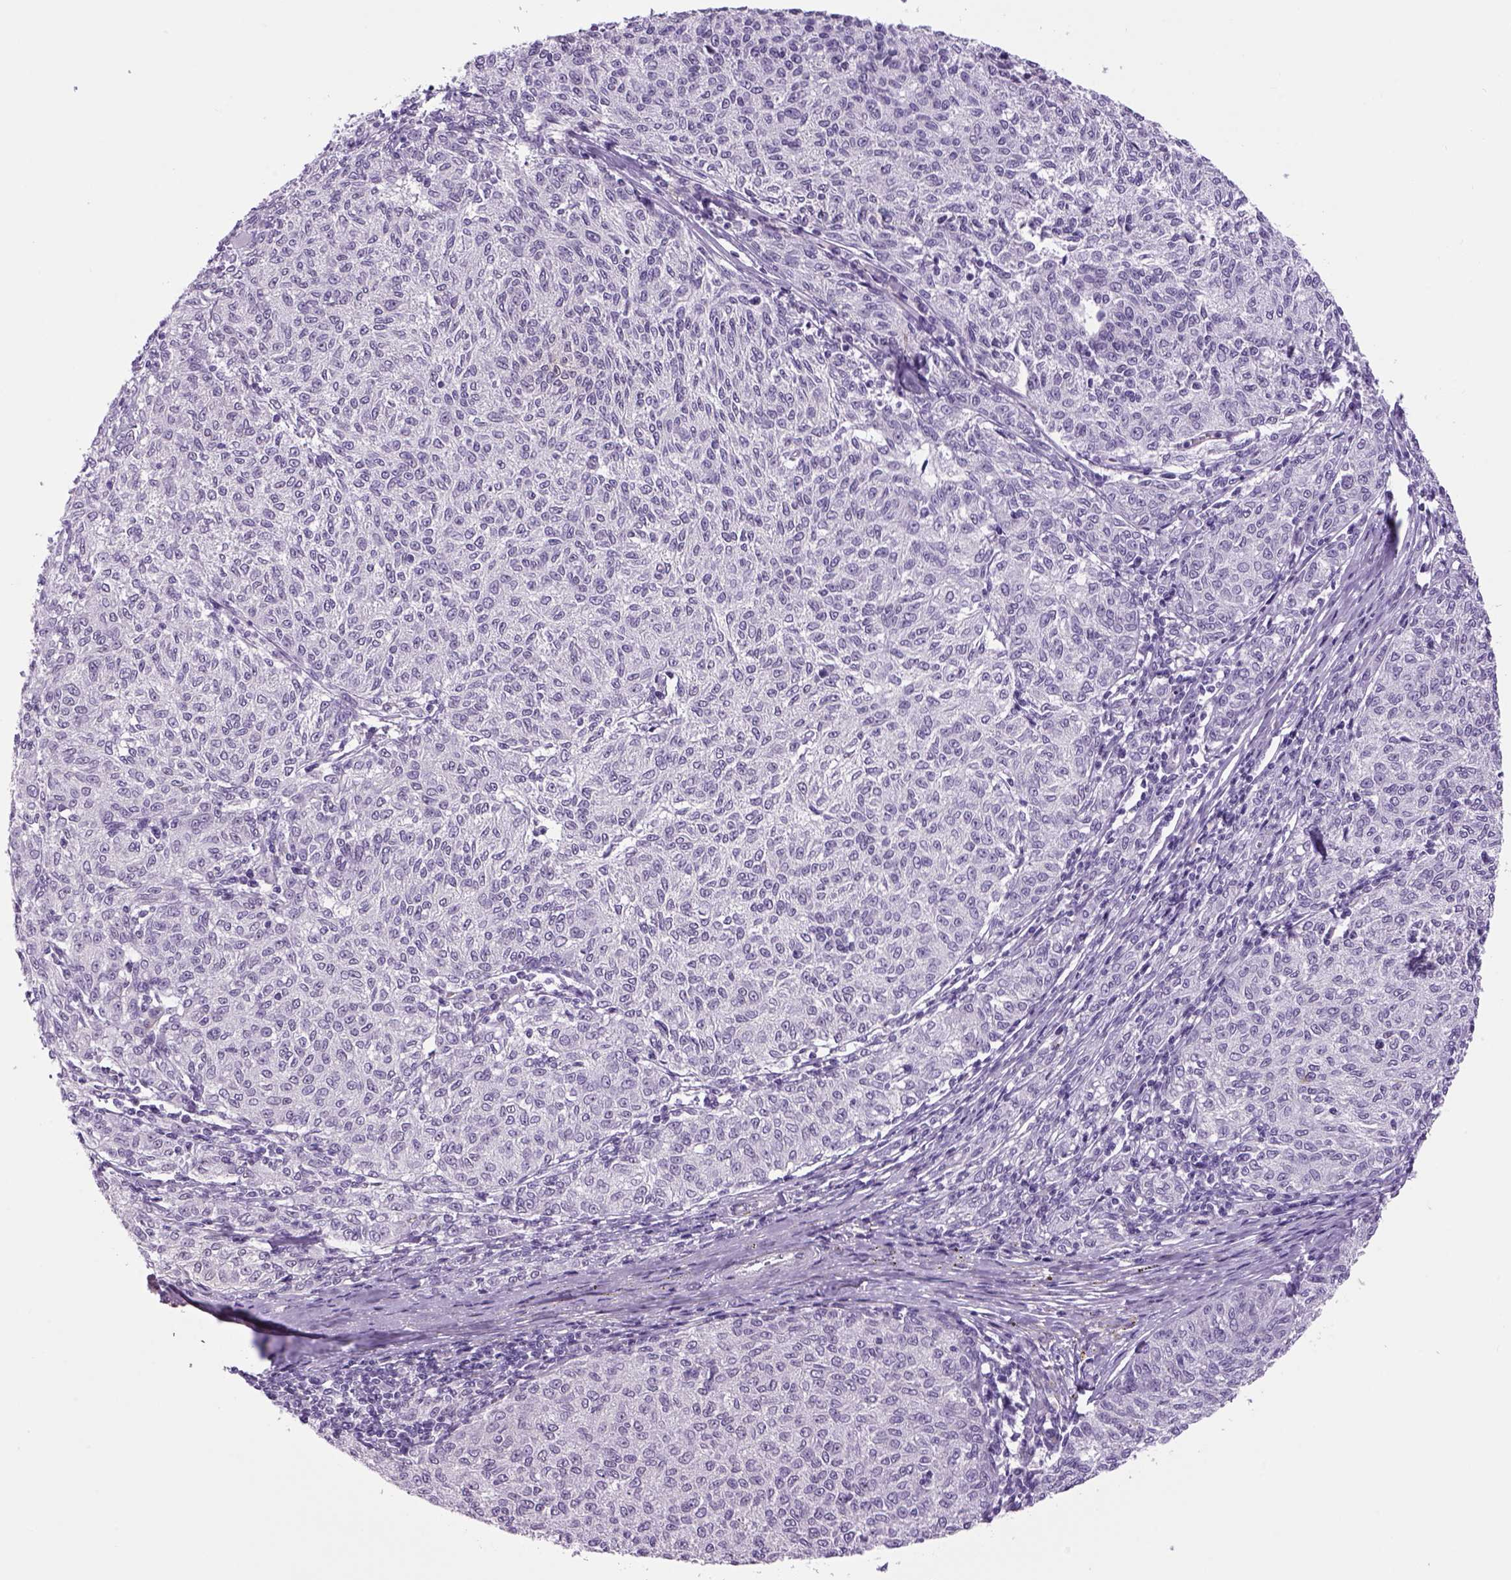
{"staining": {"intensity": "negative", "quantity": "none", "location": "none"}, "tissue": "melanoma", "cell_type": "Tumor cells", "image_type": "cancer", "snomed": [{"axis": "morphology", "description": "Malignant melanoma, NOS"}, {"axis": "topography", "description": "Skin"}], "caption": "An image of melanoma stained for a protein exhibits no brown staining in tumor cells.", "gene": "DBH", "patient": {"sex": "female", "age": 72}}